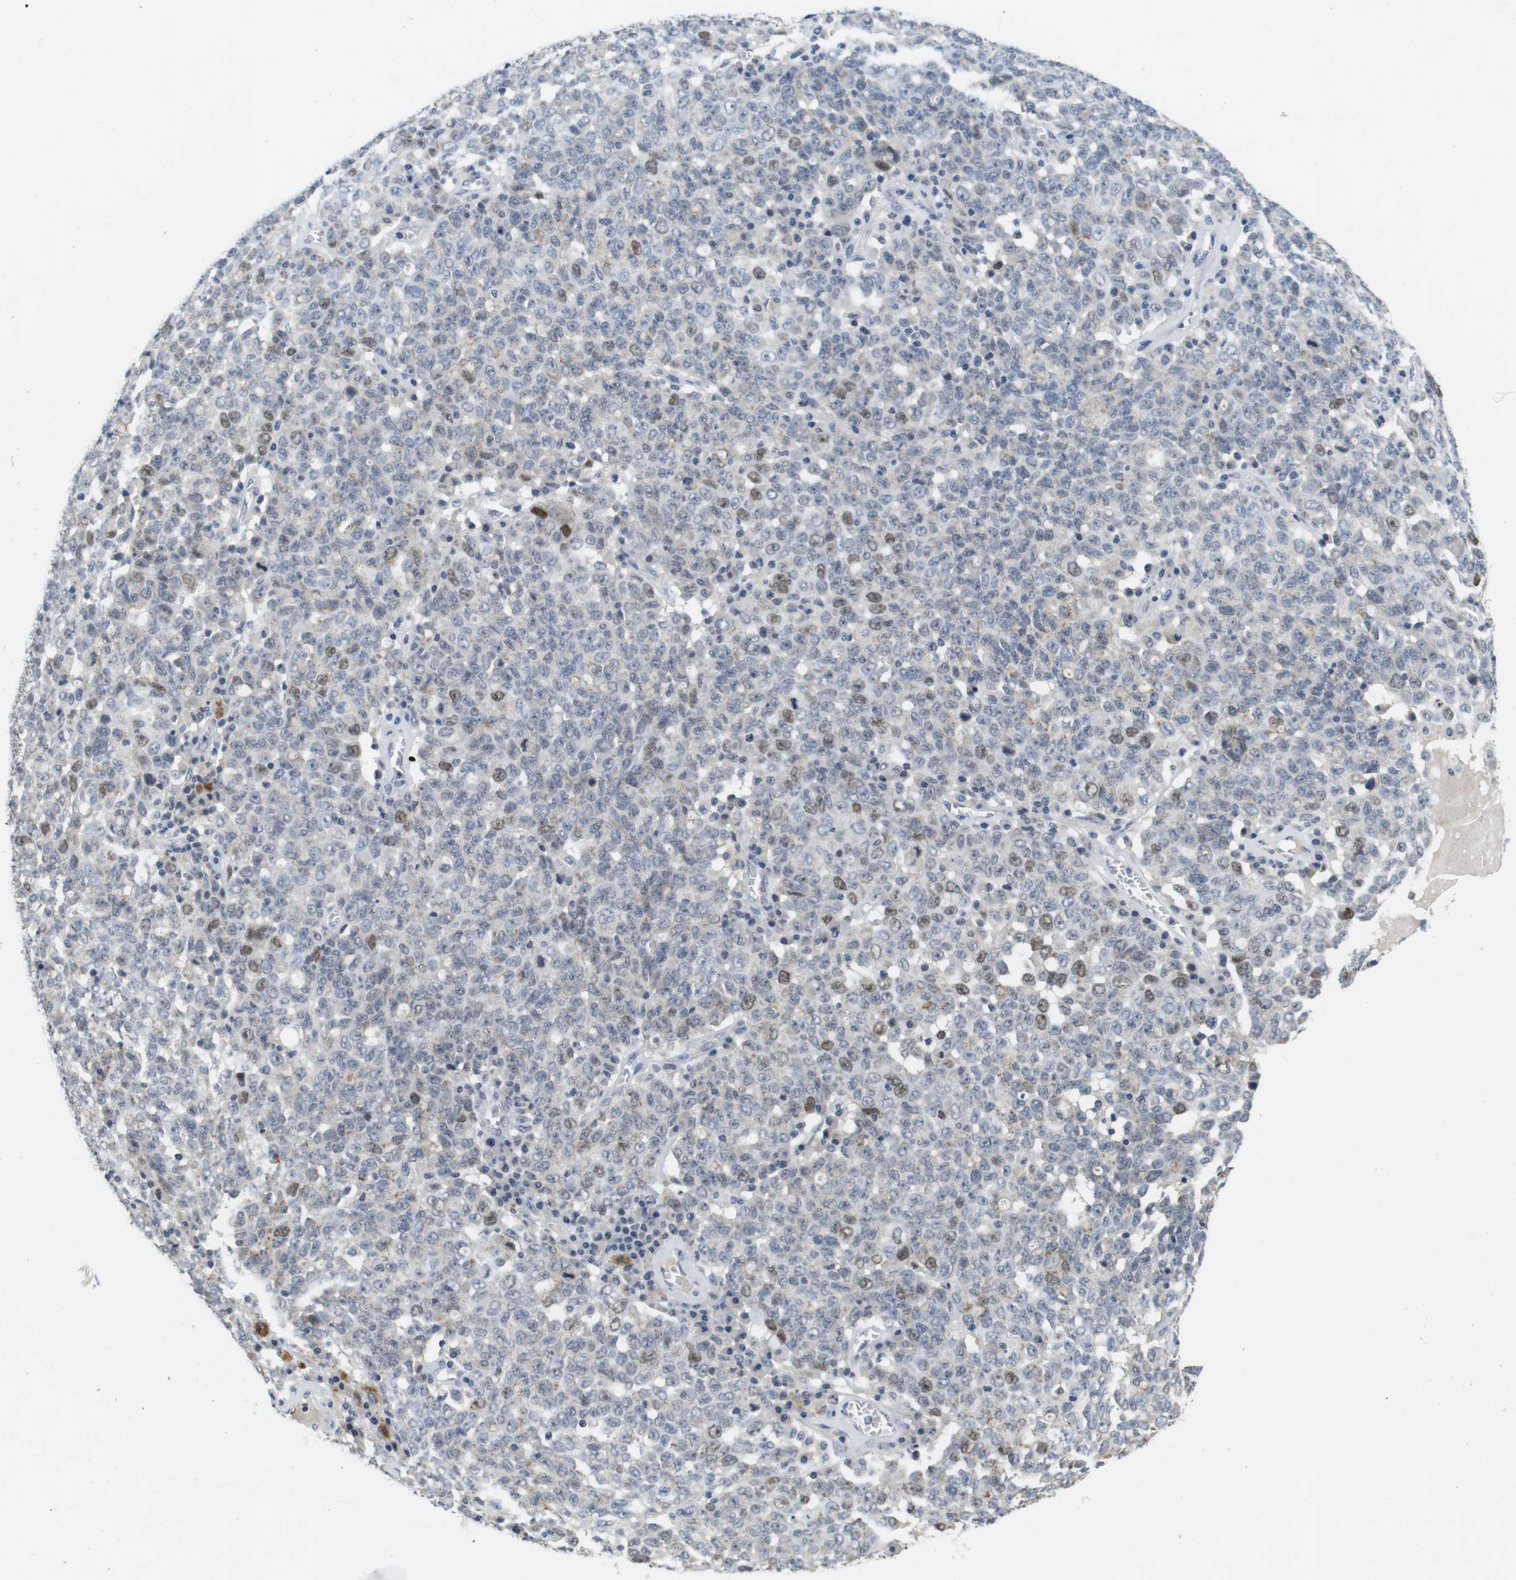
{"staining": {"intensity": "moderate", "quantity": "25%-75%", "location": "nuclear"}, "tissue": "ovarian cancer", "cell_type": "Tumor cells", "image_type": "cancer", "snomed": [{"axis": "morphology", "description": "Carcinoma, endometroid"}, {"axis": "topography", "description": "Ovary"}], "caption": "Human ovarian cancer stained with a brown dye displays moderate nuclear positive staining in approximately 25%-75% of tumor cells.", "gene": "SKP2", "patient": {"sex": "female", "age": 62}}